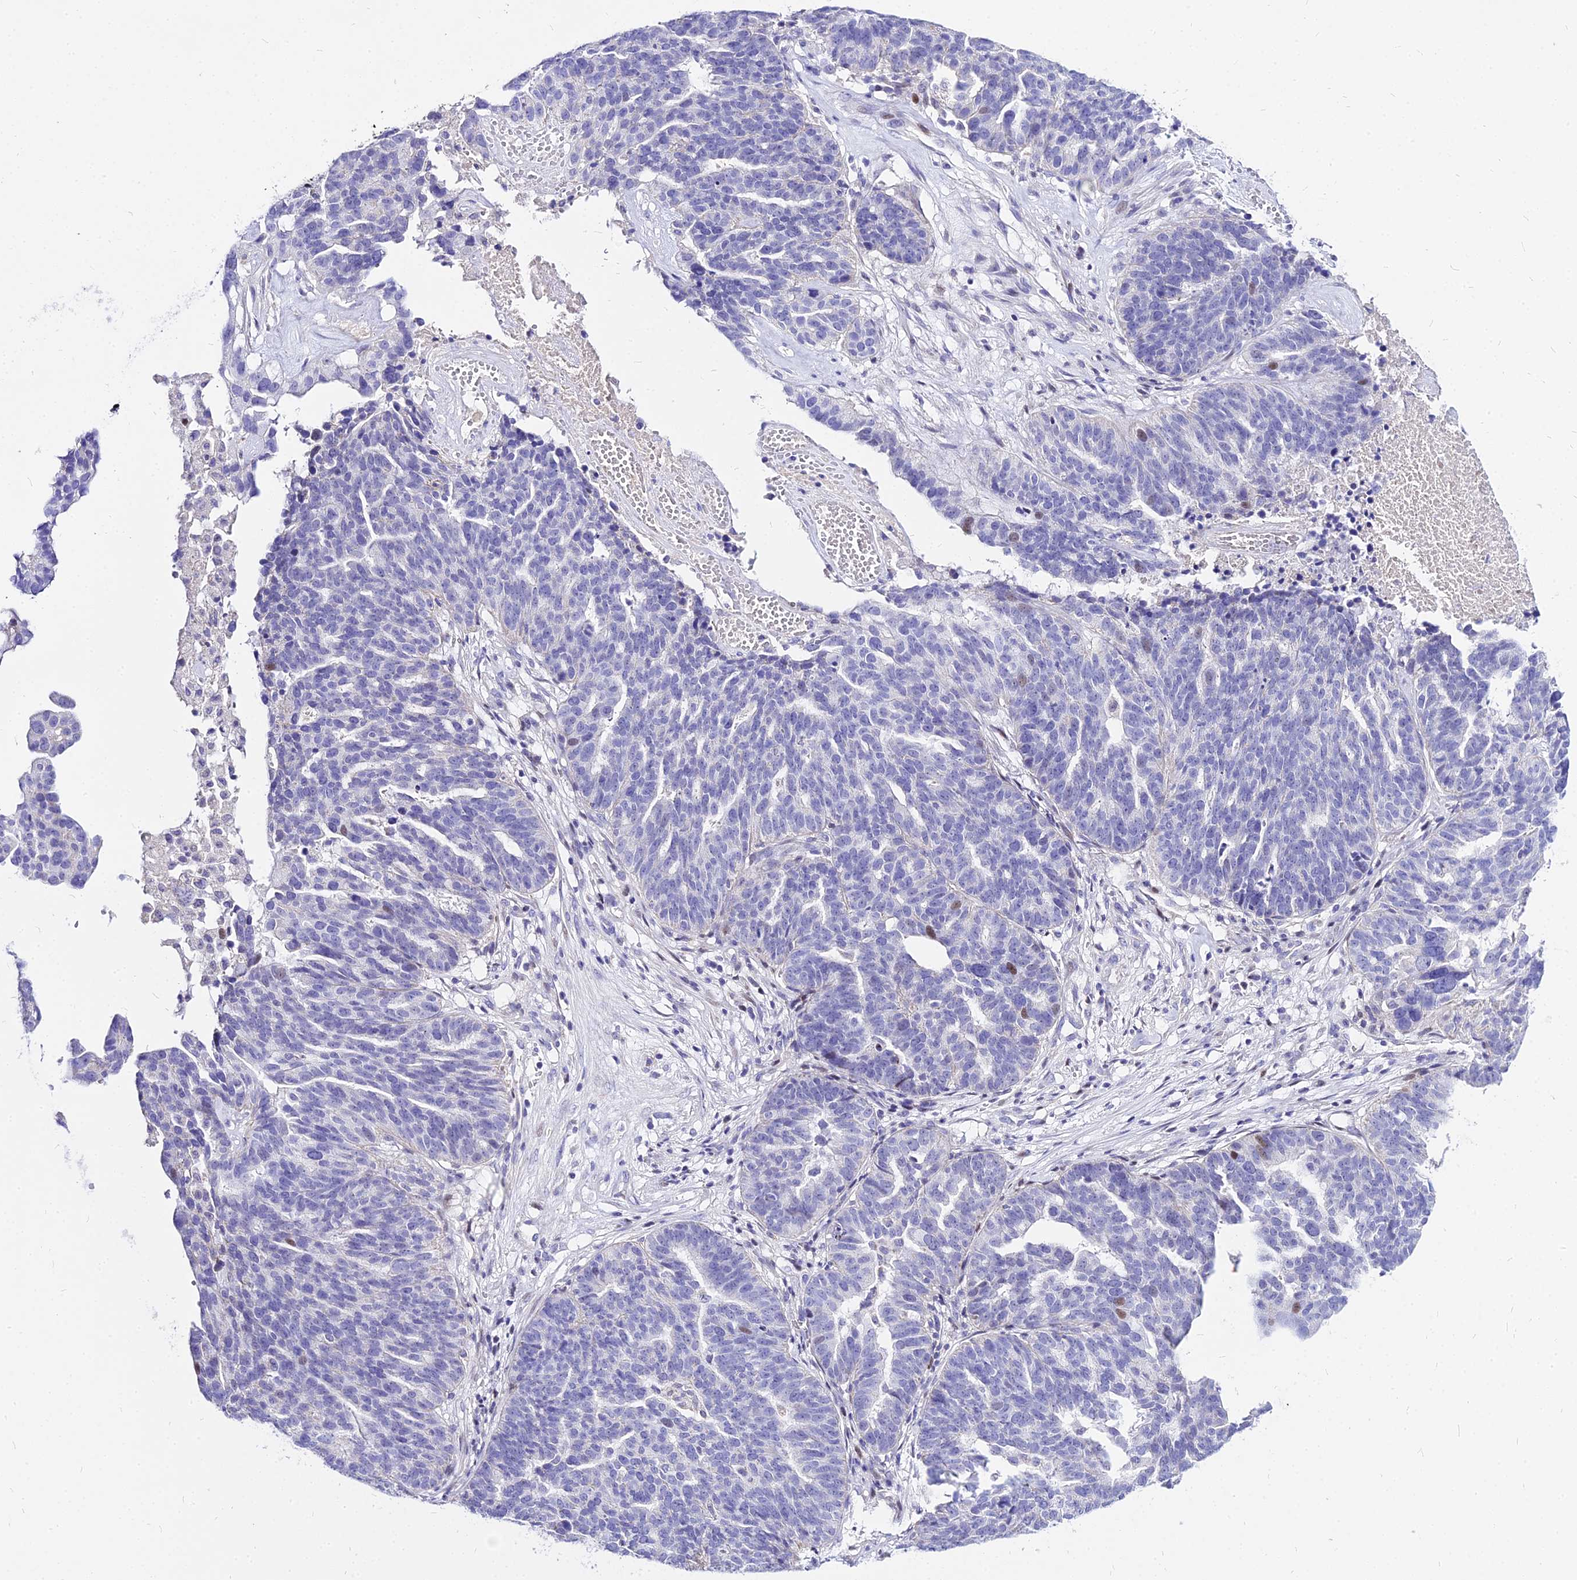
{"staining": {"intensity": "negative", "quantity": "none", "location": "none"}, "tissue": "ovarian cancer", "cell_type": "Tumor cells", "image_type": "cancer", "snomed": [{"axis": "morphology", "description": "Cystadenocarcinoma, serous, NOS"}, {"axis": "topography", "description": "Ovary"}], "caption": "Image shows no significant protein staining in tumor cells of ovarian cancer.", "gene": "CARD18", "patient": {"sex": "female", "age": 59}}